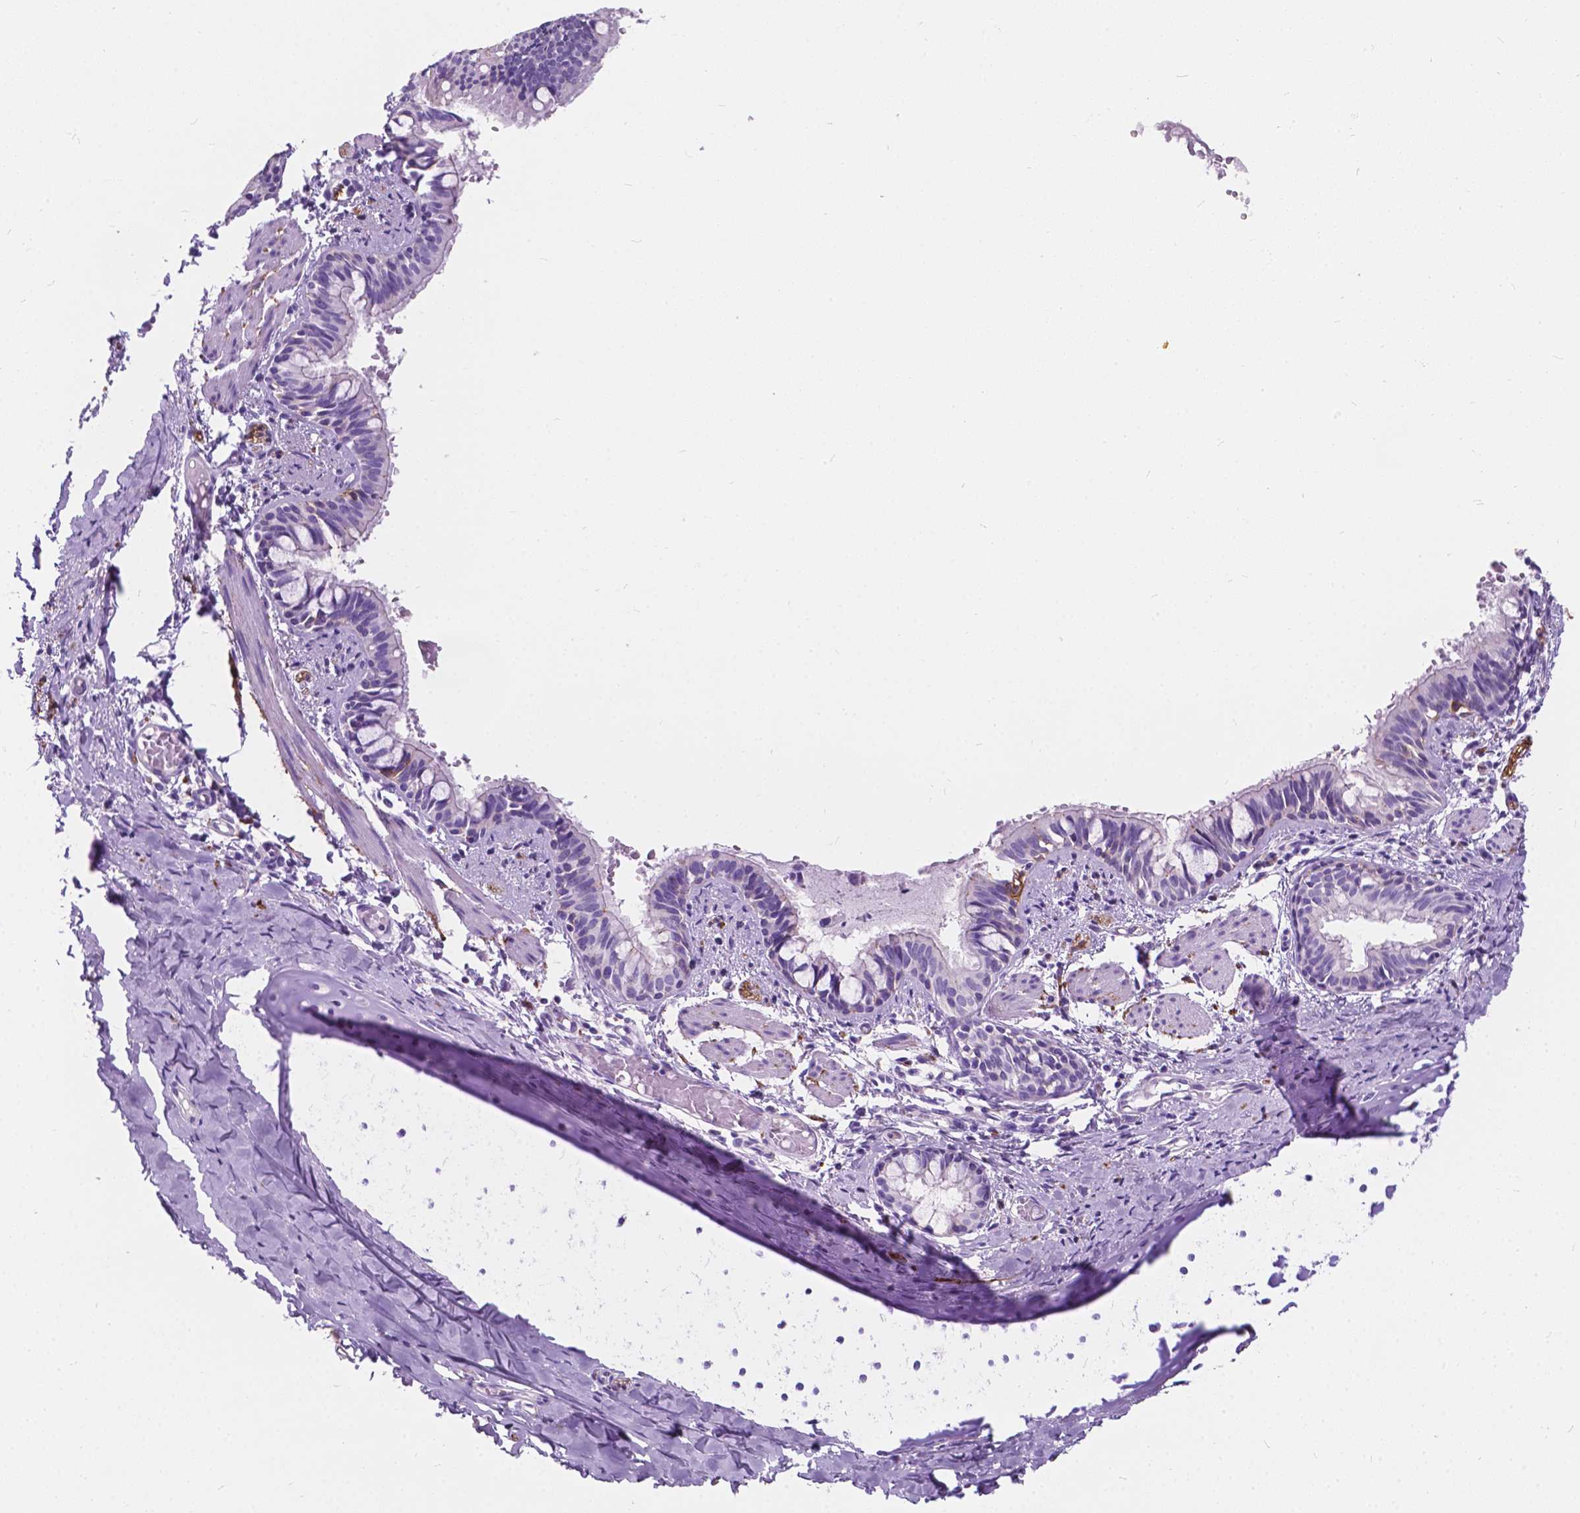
{"staining": {"intensity": "negative", "quantity": "none", "location": "none"}, "tissue": "bronchus", "cell_type": "Respiratory epithelial cells", "image_type": "normal", "snomed": [{"axis": "morphology", "description": "Normal tissue, NOS"}, {"axis": "topography", "description": "Bronchus"}], "caption": "High power microscopy micrograph of an immunohistochemistry (IHC) micrograph of benign bronchus, revealing no significant positivity in respiratory epithelial cells.", "gene": "GNAO1", "patient": {"sex": "male", "age": 1}}